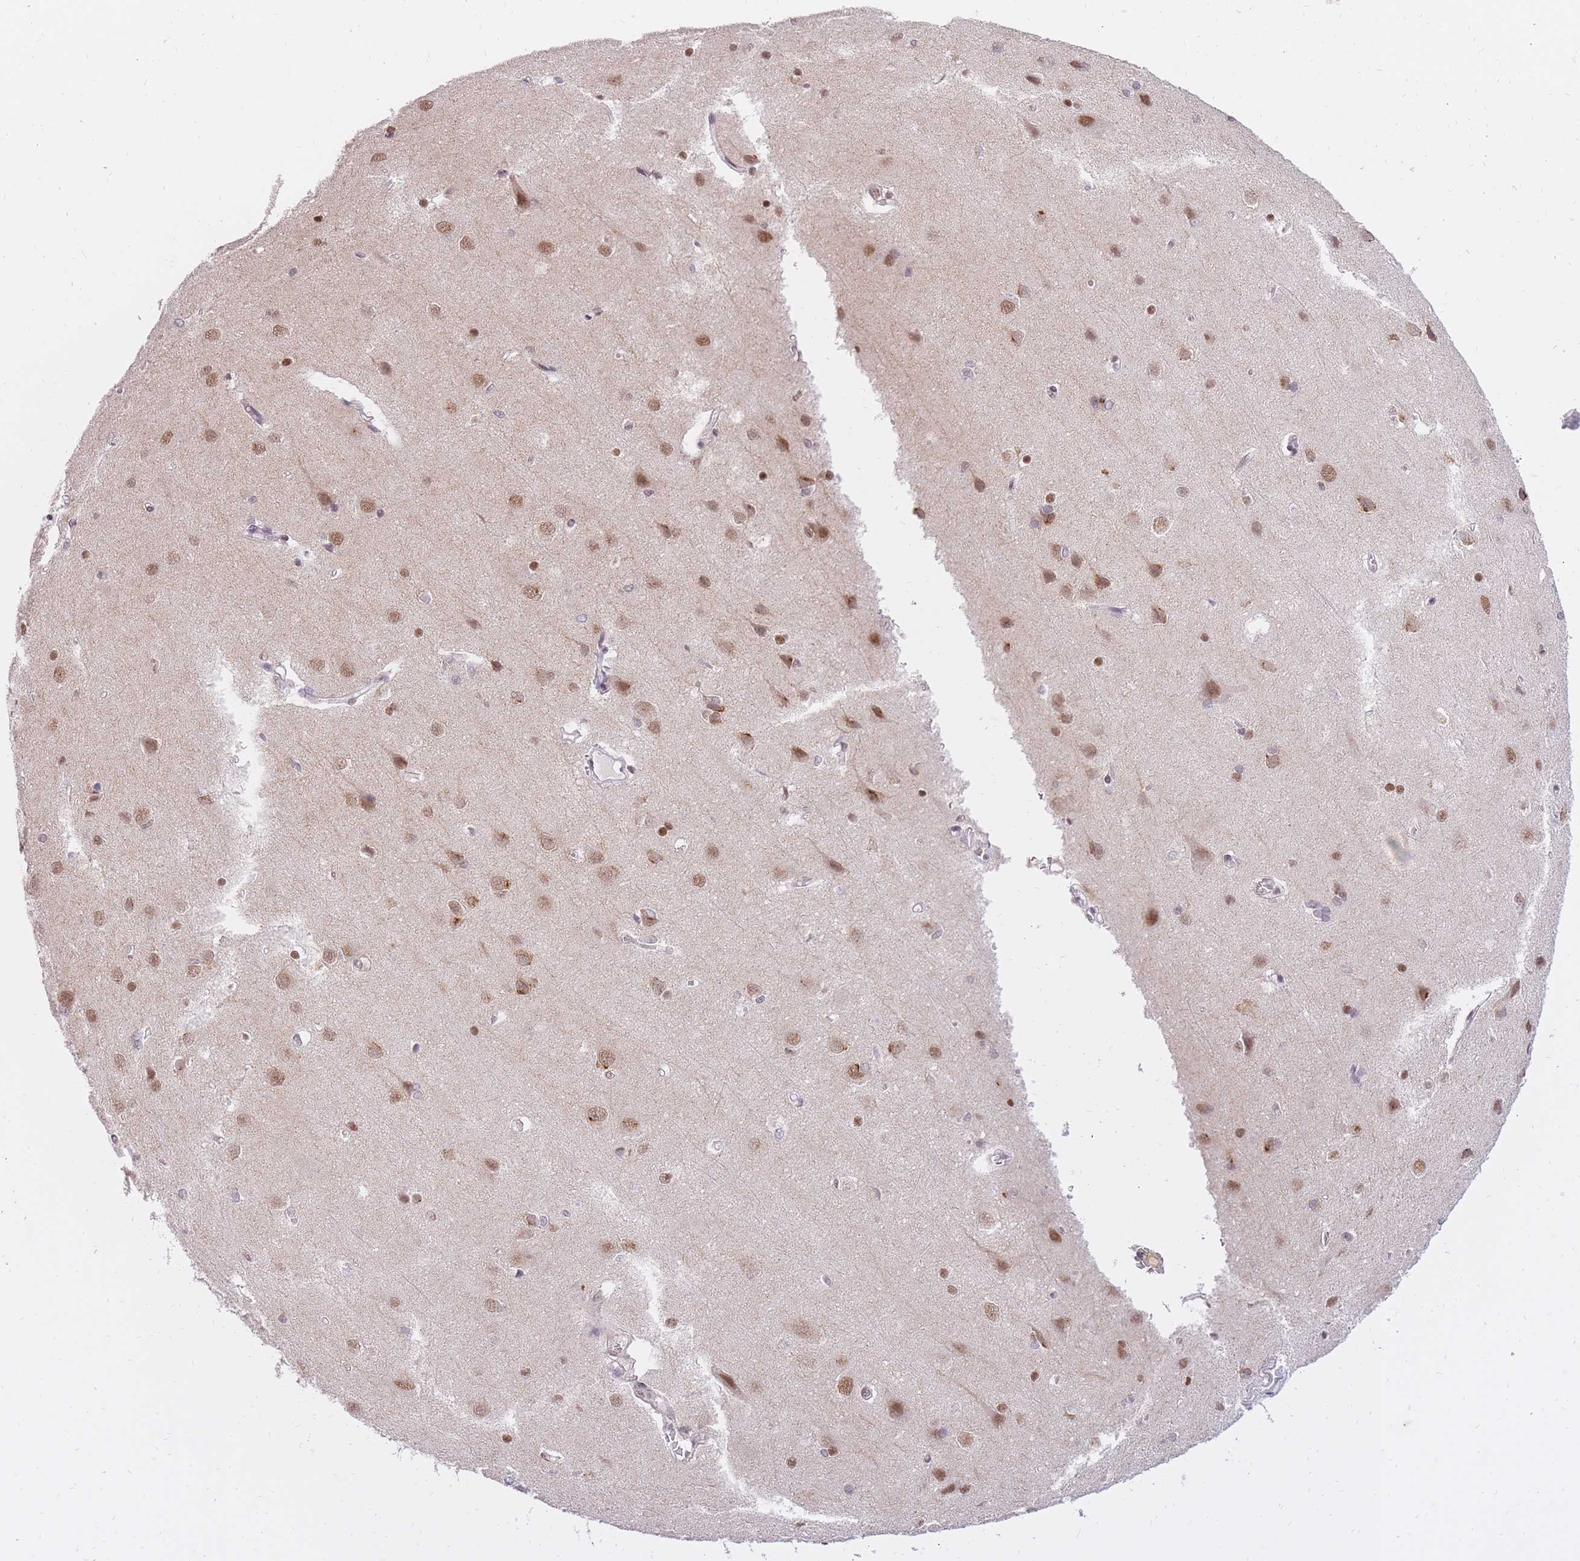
{"staining": {"intensity": "negative", "quantity": "none", "location": "none"}, "tissue": "cerebral cortex", "cell_type": "Endothelial cells", "image_type": "normal", "snomed": [{"axis": "morphology", "description": "Normal tissue, NOS"}, {"axis": "topography", "description": "Cerebral cortex"}], "caption": "High power microscopy image of an immunohistochemistry (IHC) image of unremarkable cerebral cortex, revealing no significant staining in endothelial cells.", "gene": "TIGD1", "patient": {"sex": "male", "age": 37}}